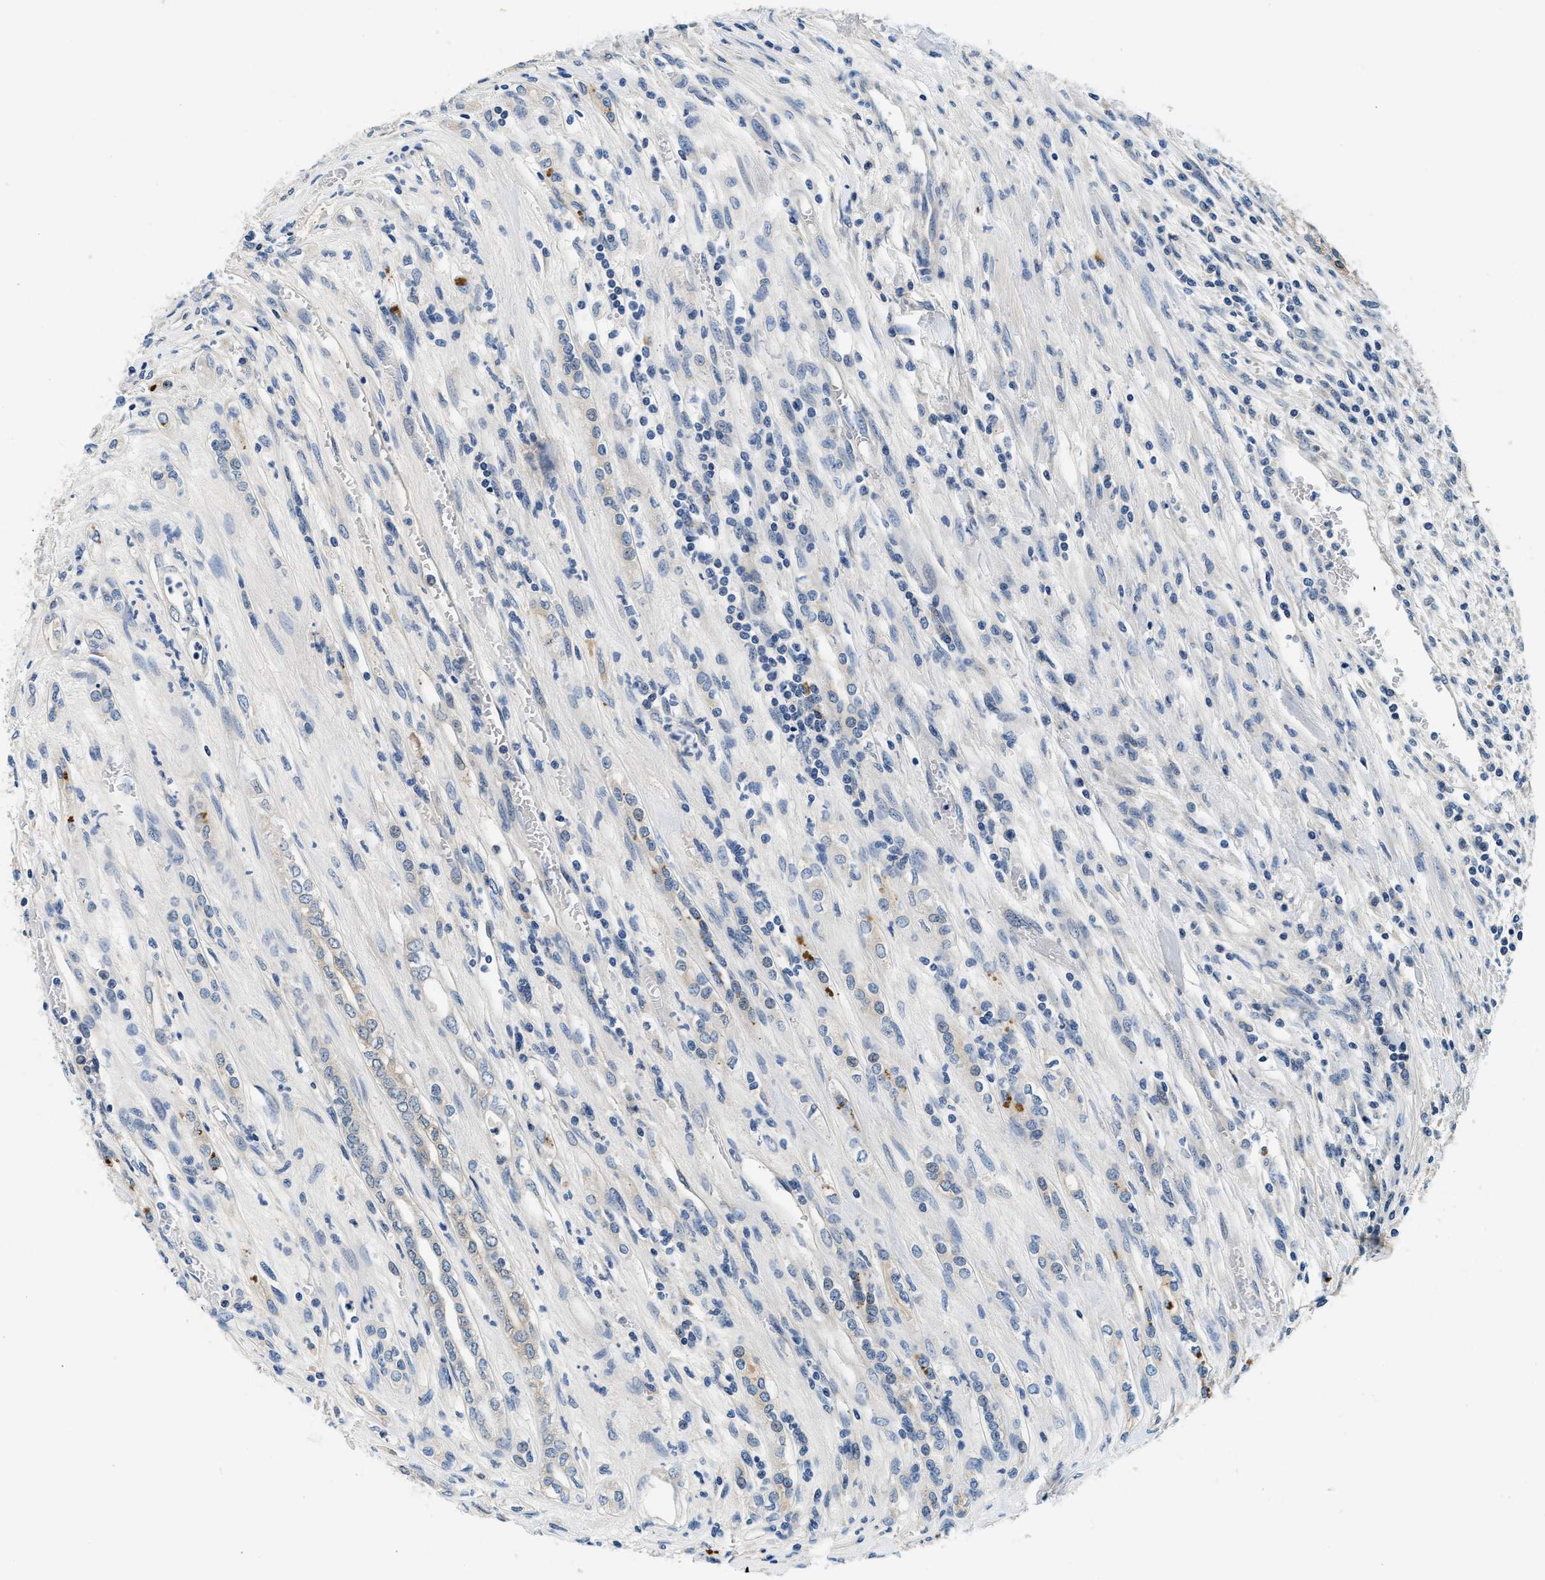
{"staining": {"intensity": "negative", "quantity": "none", "location": "none"}, "tissue": "renal cancer", "cell_type": "Tumor cells", "image_type": "cancer", "snomed": [{"axis": "morphology", "description": "Adenocarcinoma, NOS"}, {"axis": "topography", "description": "Kidney"}], "caption": "The IHC photomicrograph has no significant positivity in tumor cells of renal cancer (adenocarcinoma) tissue. Brightfield microscopy of IHC stained with DAB (brown) and hematoxylin (blue), captured at high magnification.", "gene": "ALDH3A2", "patient": {"sex": "female", "age": 54}}